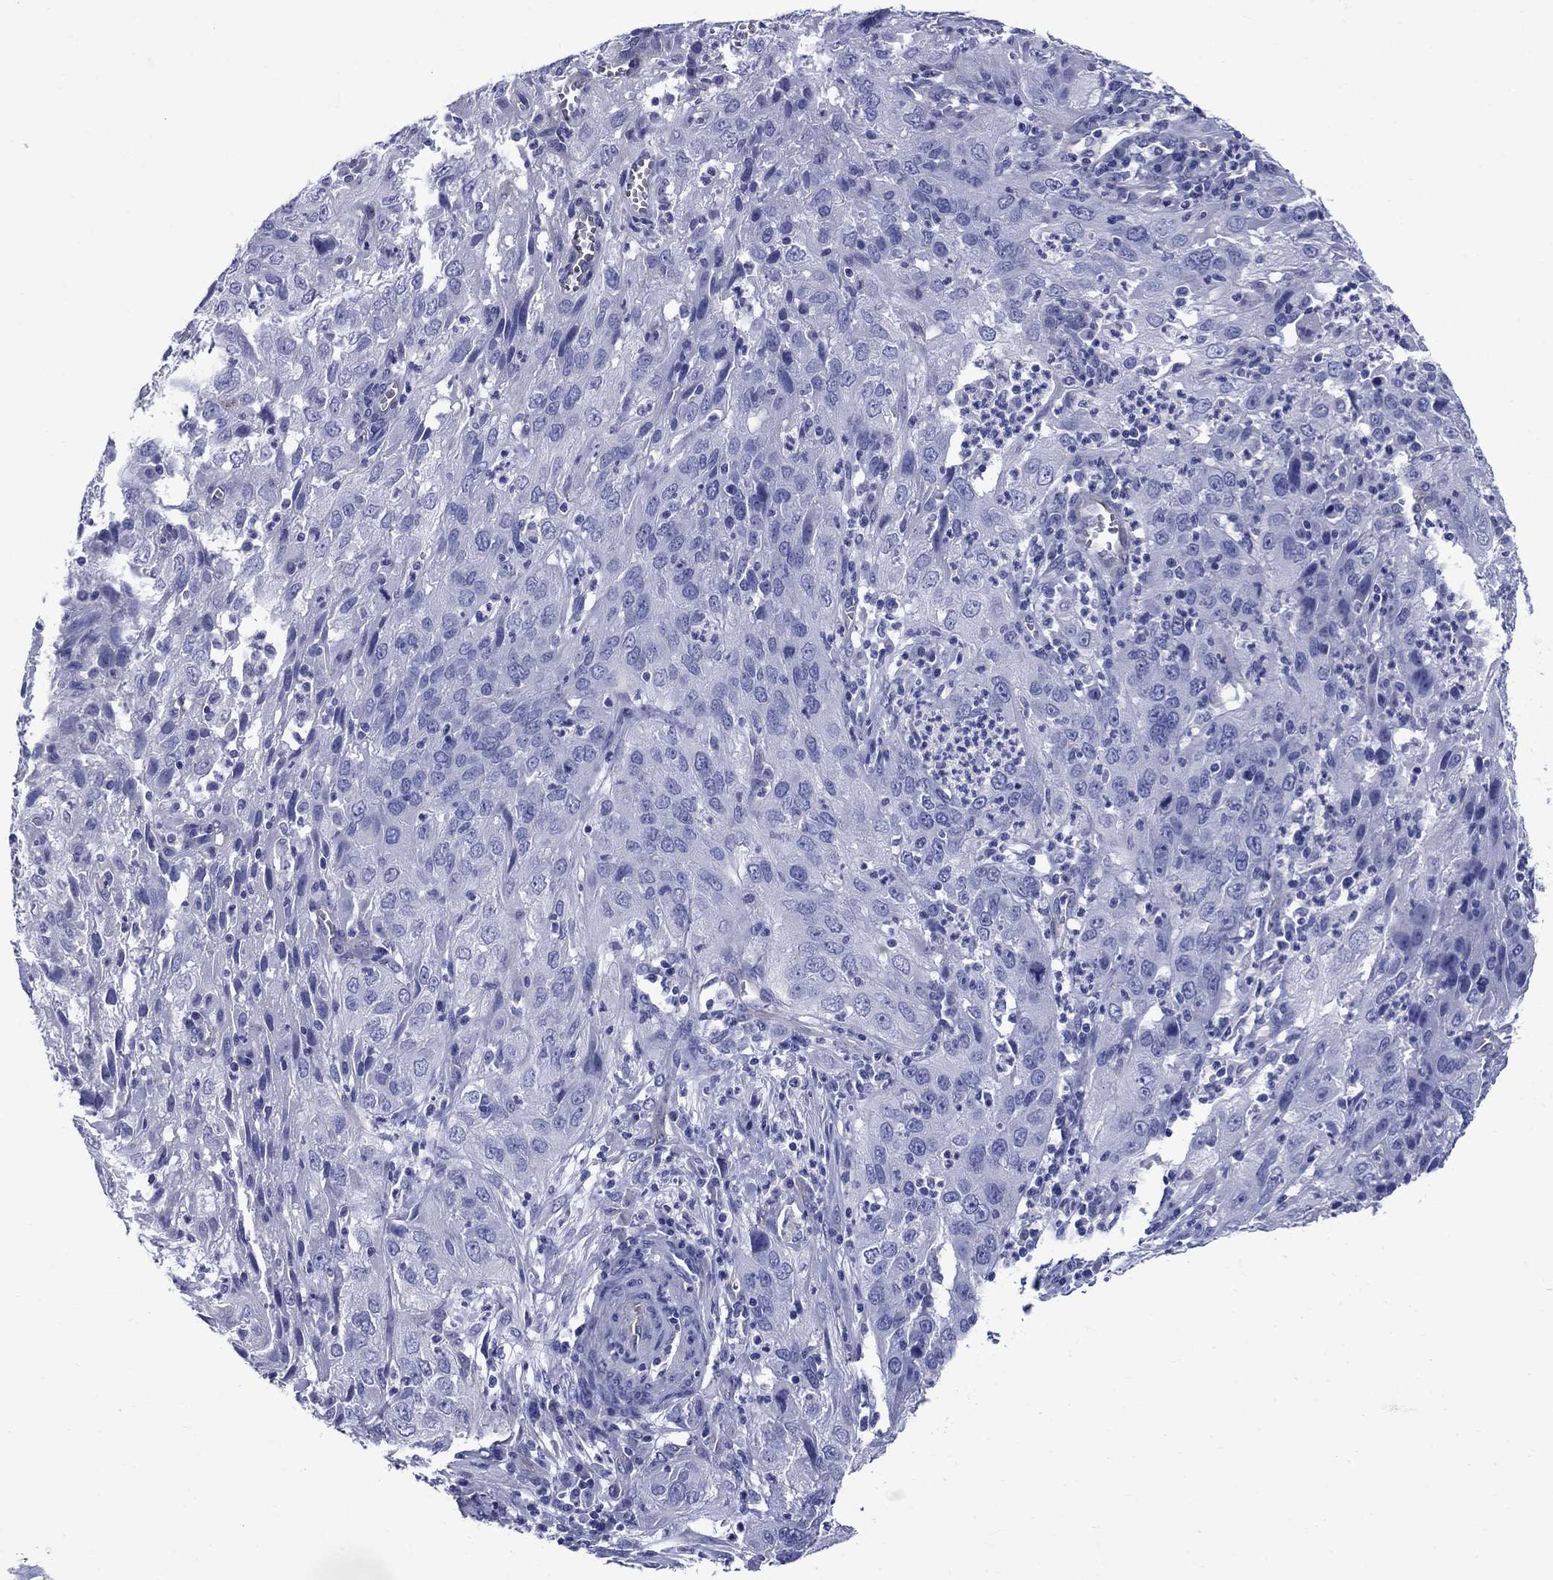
{"staining": {"intensity": "negative", "quantity": "none", "location": "none"}, "tissue": "cervical cancer", "cell_type": "Tumor cells", "image_type": "cancer", "snomed": [{"axis": "morphology", "description": "Squamous cell carcinoma, NOS"}, {"axis": "topography", "description": "Cervix"}], "caption": "This is a micrograph of IHC staining of squamous cell carcinoma (cervical), which shows no staining in tumor cells.", "gene": "SMCP", "patient": {"sex": "female", "age": 32}}